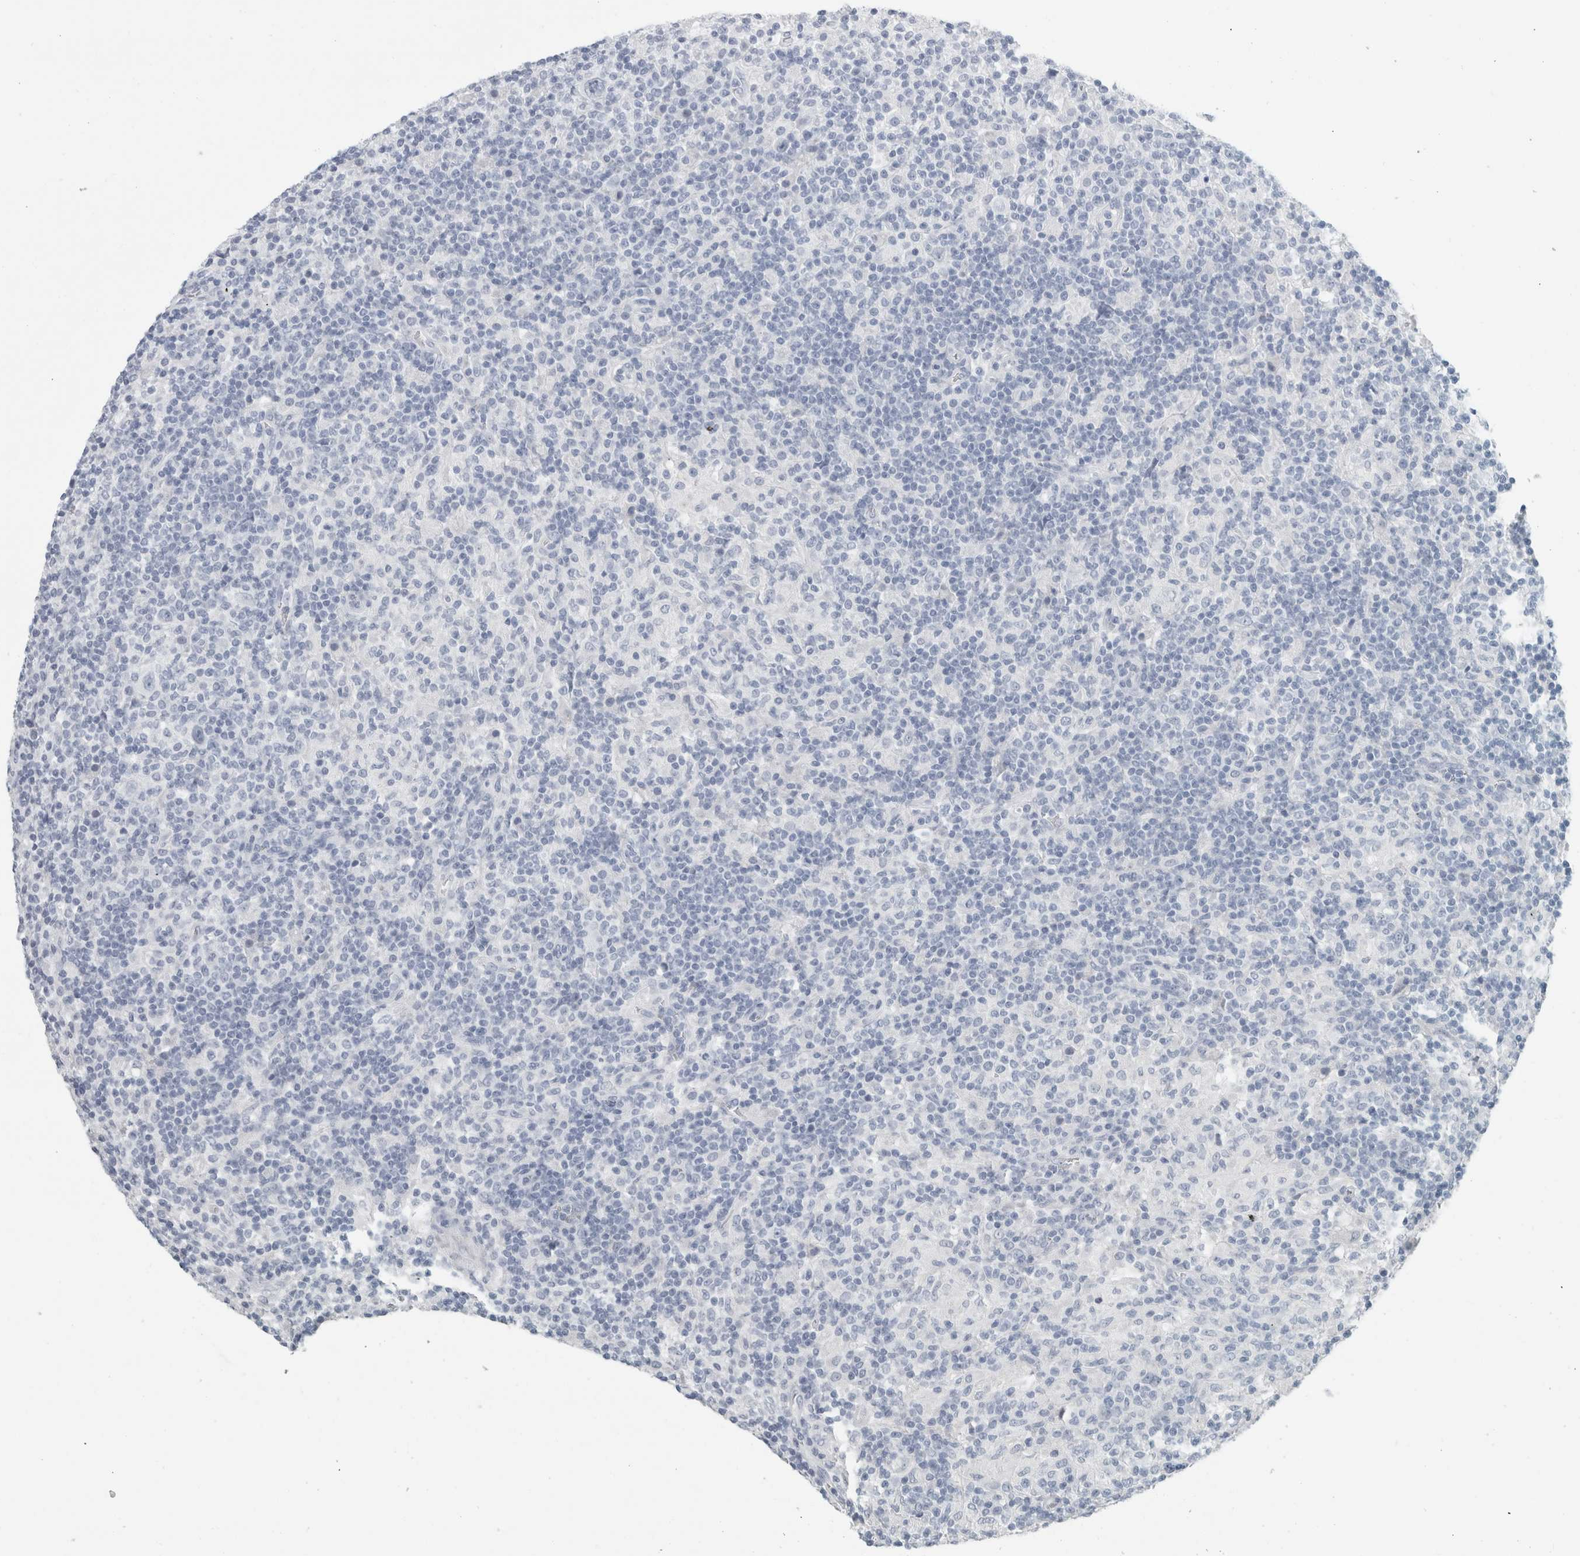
{"staining": {"intensity": "negative", "quantity": "none", "location": "none"}, "tissue": "lymphoma", "cell_type": "Tumor cells", "image_type": "cancer", "snomed": [{"axis": "morphology", "description": "Hodgkin's disease, NOS"}, {"axis": "topography", "description": "Lymph node"}], "caption": "Immunohistochemistry (IHC) of human lymphoma shows no expression in tumor cells. The staining is performed using DAB (3,3'-diaminobenzidine) brown chromogen with nuclei counter-stained in using hematoxylin.", "gene": "SLC28A3", "patient": {"sex": "male", "age": 70}}